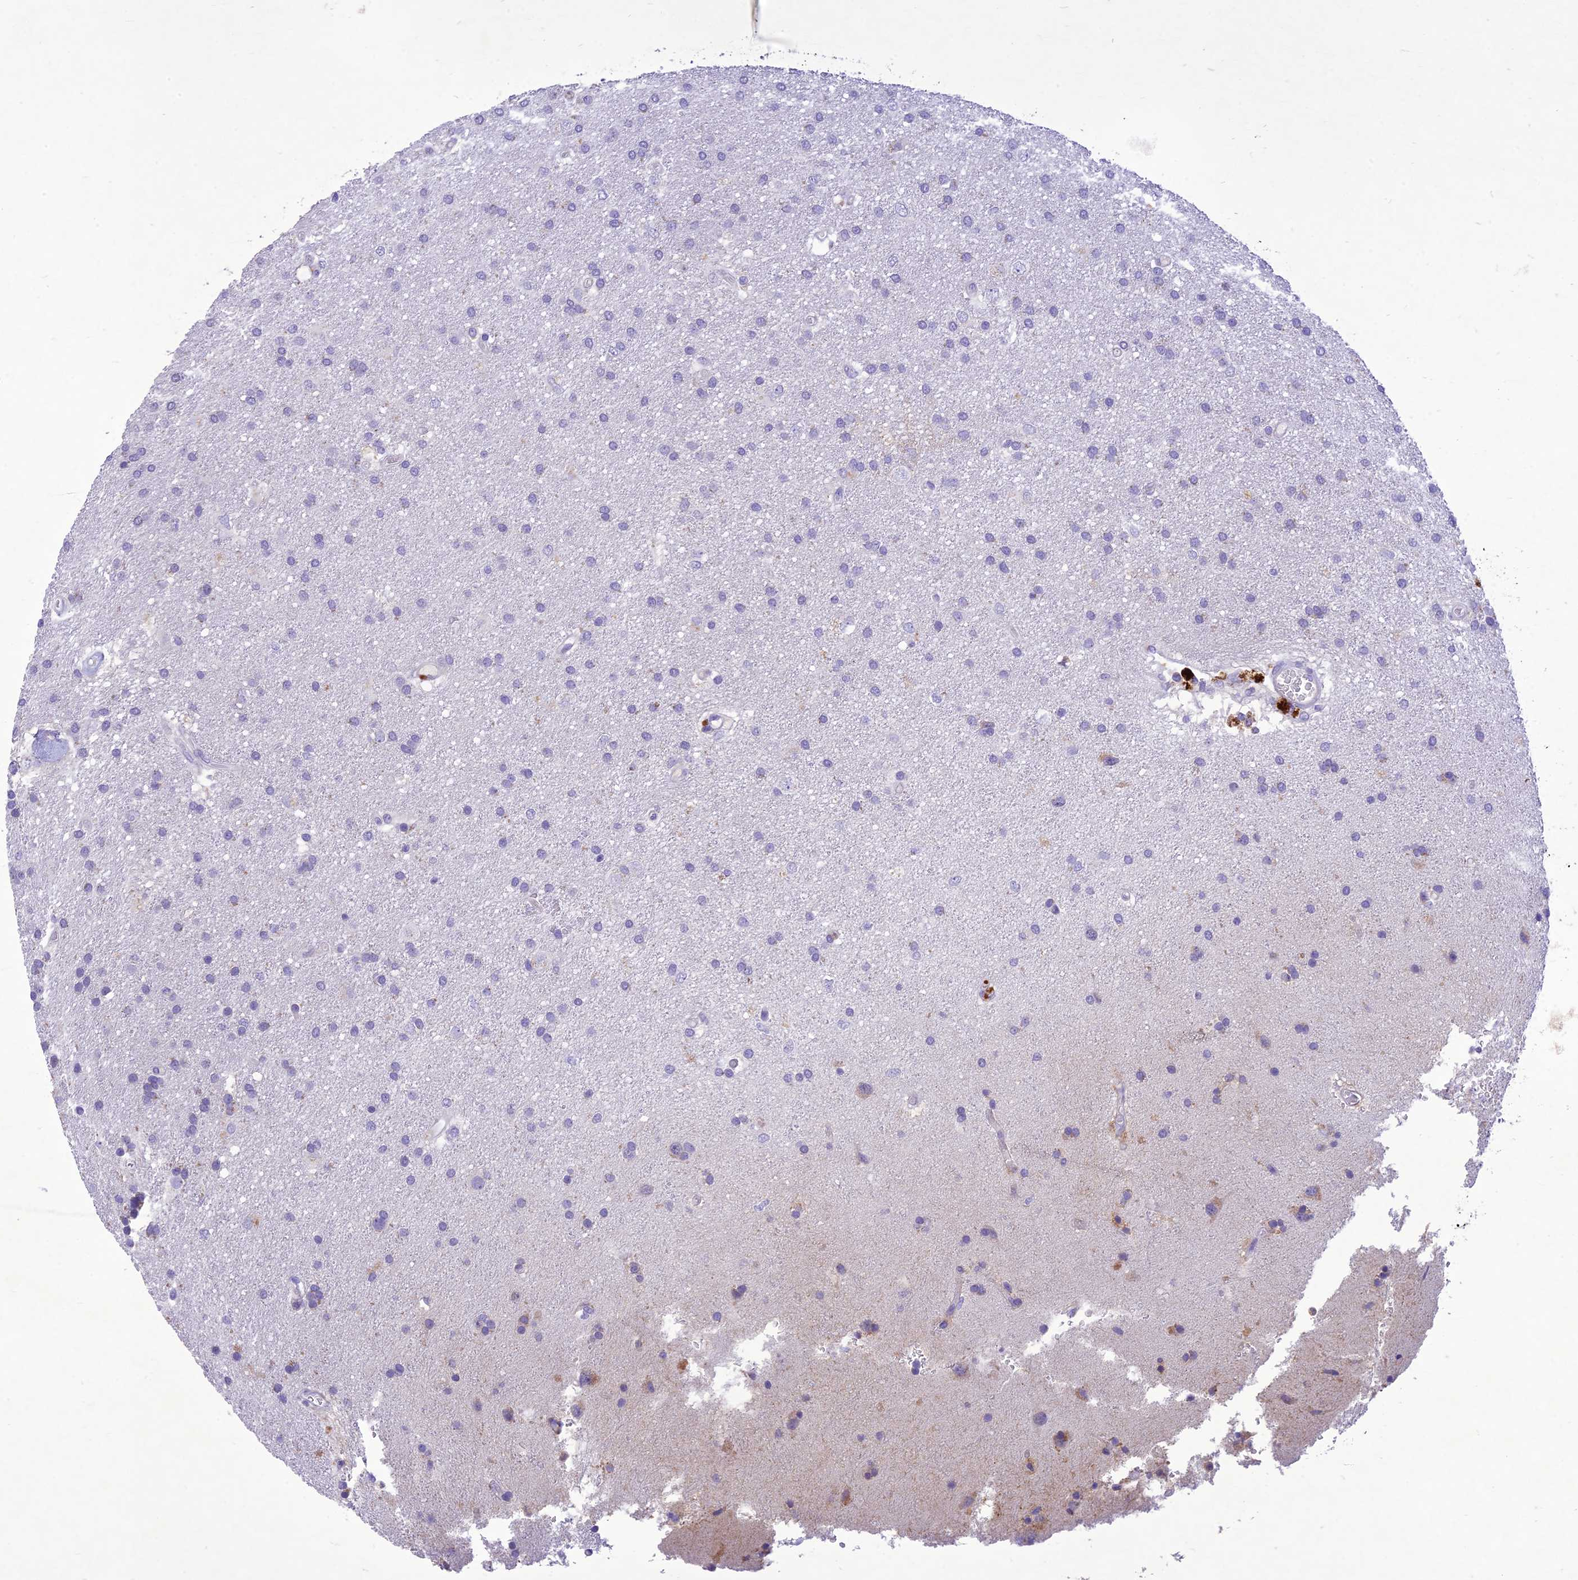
{"staining": {"intensity": "negative", "quantity": "none", "location": "none"}, "tissue": "glioma", "cell_type": "Tumor cells", "image_type": "cancer", "snomed": [{"axis": "morphology", "description": "Glioma, malignant, Low grade"}, {"axis": "topography", "description": "Brain"}], "caption": "High power microscopy image of an IHC micrograph of low-grade glioma (malignant), revealing no significant positivity in tumor cells.", "gene": "SLC13A5", "patient": {"sex": "male", "age": 66}}